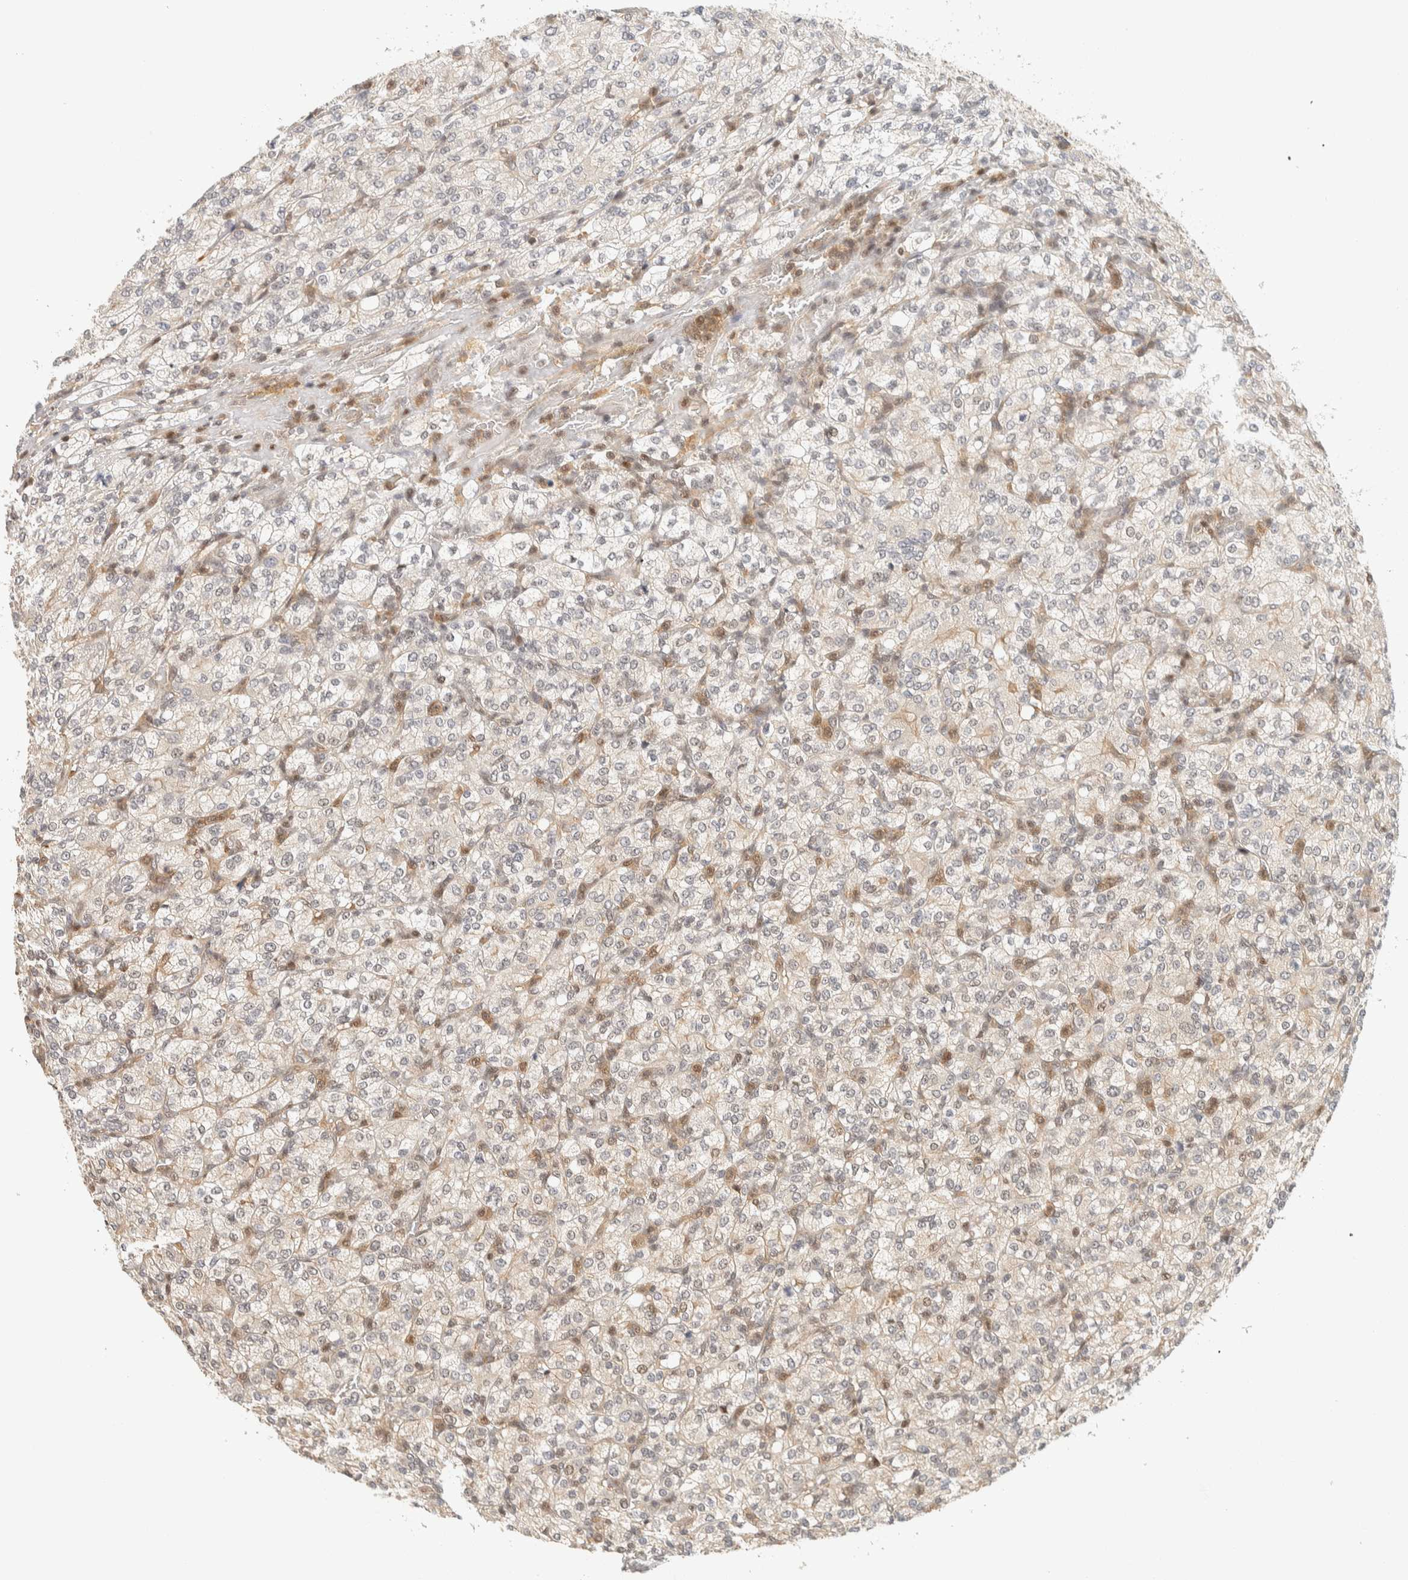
{"staining": {"intensity": "weak", "quantity": "<25%", "location": "cytoplasmic/membranous,nuclear"}, "tissue": "renal cancer", "cell_type": "Tumor cells", "image_type": "cancer", "snomed": [{"axis": "morphology", "description": "Adenocarcinoma, NOS"}, {"axis": "topography", "description": "Kidney"}], "caption": "The image reveals no staining of tumor cells in renal adenocarcinoma.", "gene": "ARFGEF1", "patient": {"sex": "male", "age": 77}}